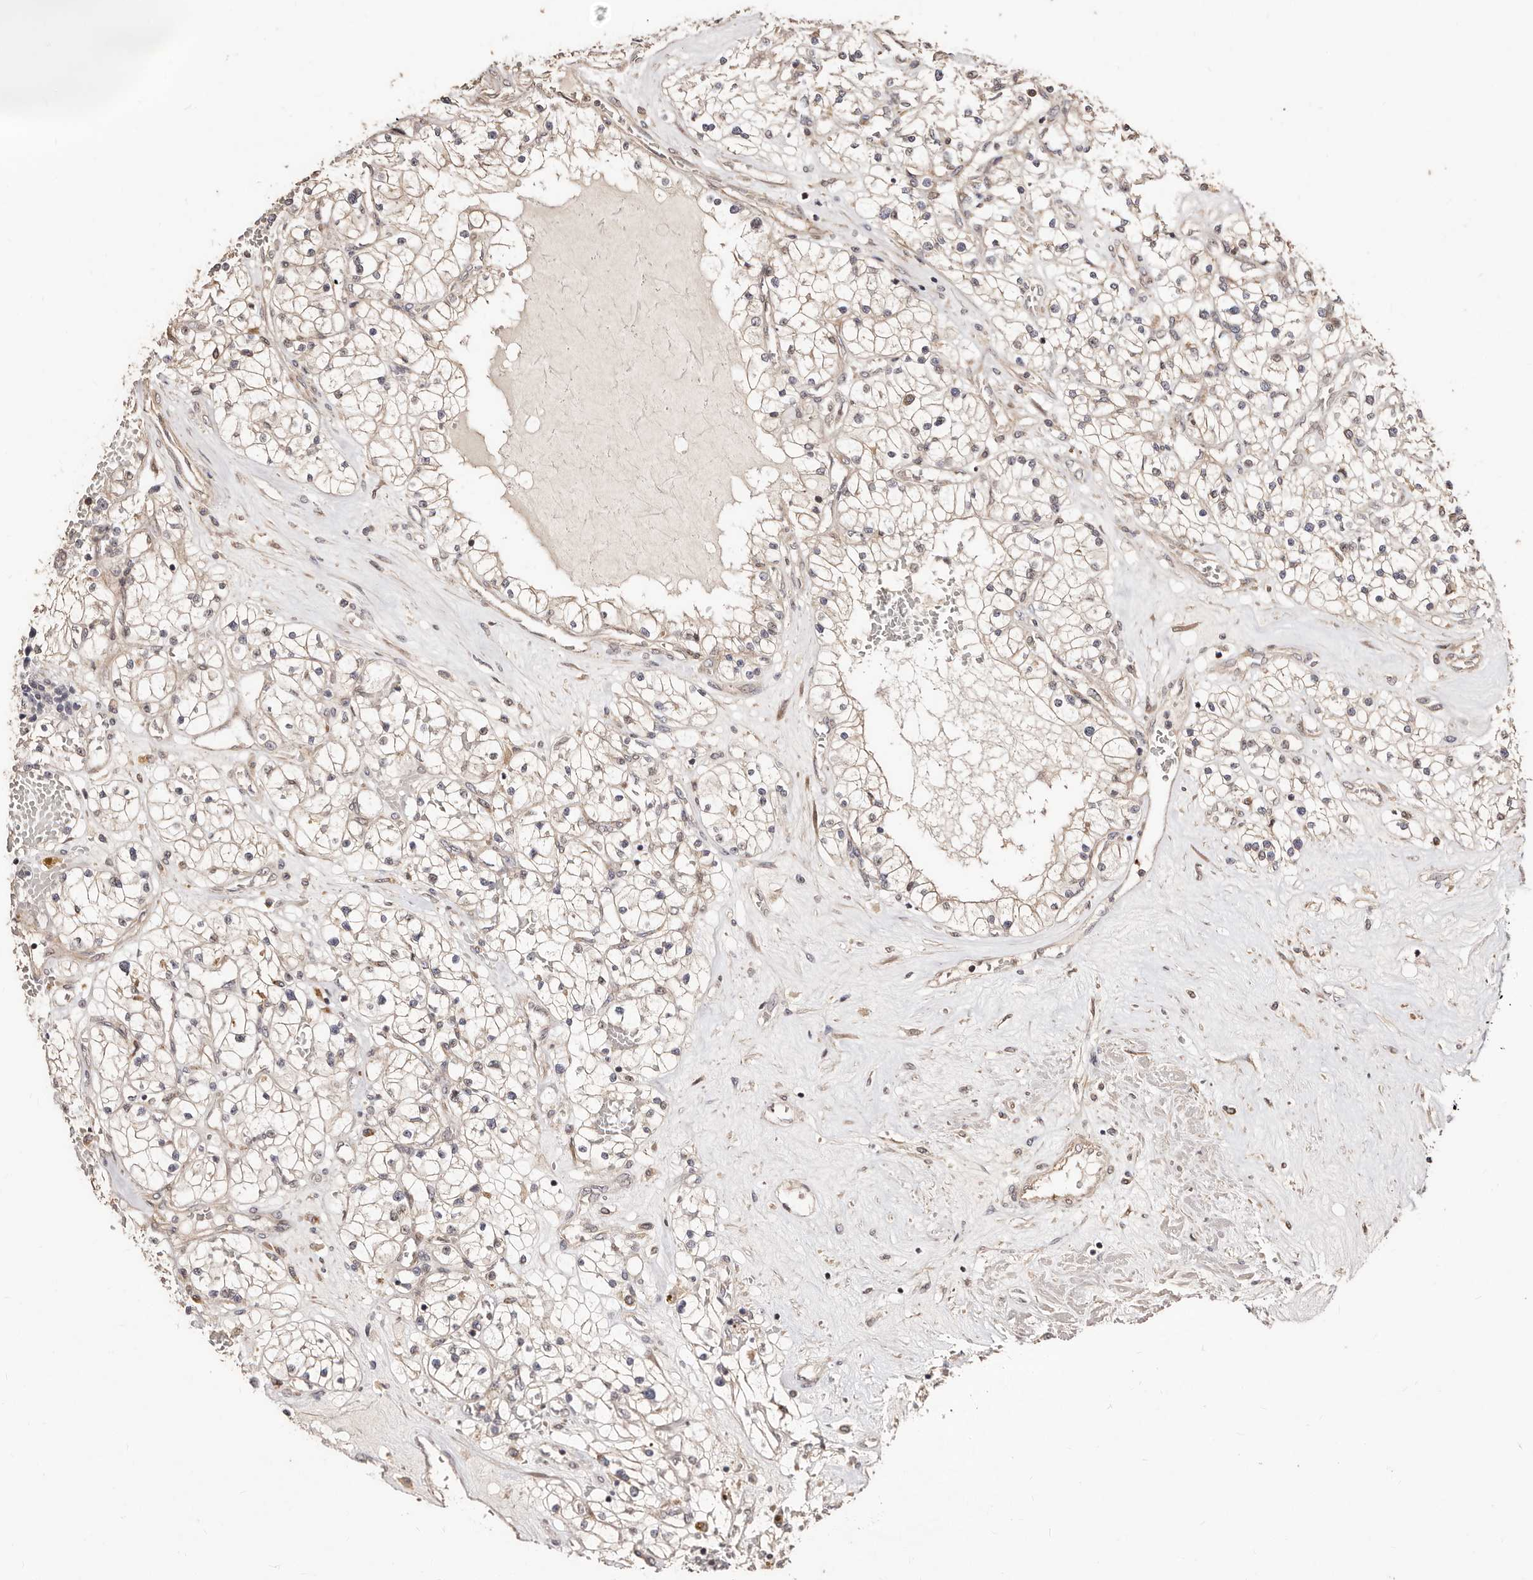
{"staining": {"intensity": "negative", "quantity": "none", "location": "none"}, "tissue": "renal cancer", "cell_type": "Tumor cells", "image_type": "cancer", "snomed": [{"axis": "morphology", "description": "Normal tissue, NOS"}, {"axis": "morphology", "description": "Adenocarcinoma, NOS"}, {"axis": "topography", "description": "Kidney"}], "caption": "Human renal adenocarcinoma stained for a protein using immunohistochemistry demonstrates no positivity in tumor cells.", "gene": "APOL6", "patient": {"sex": "male", "age": 68}}